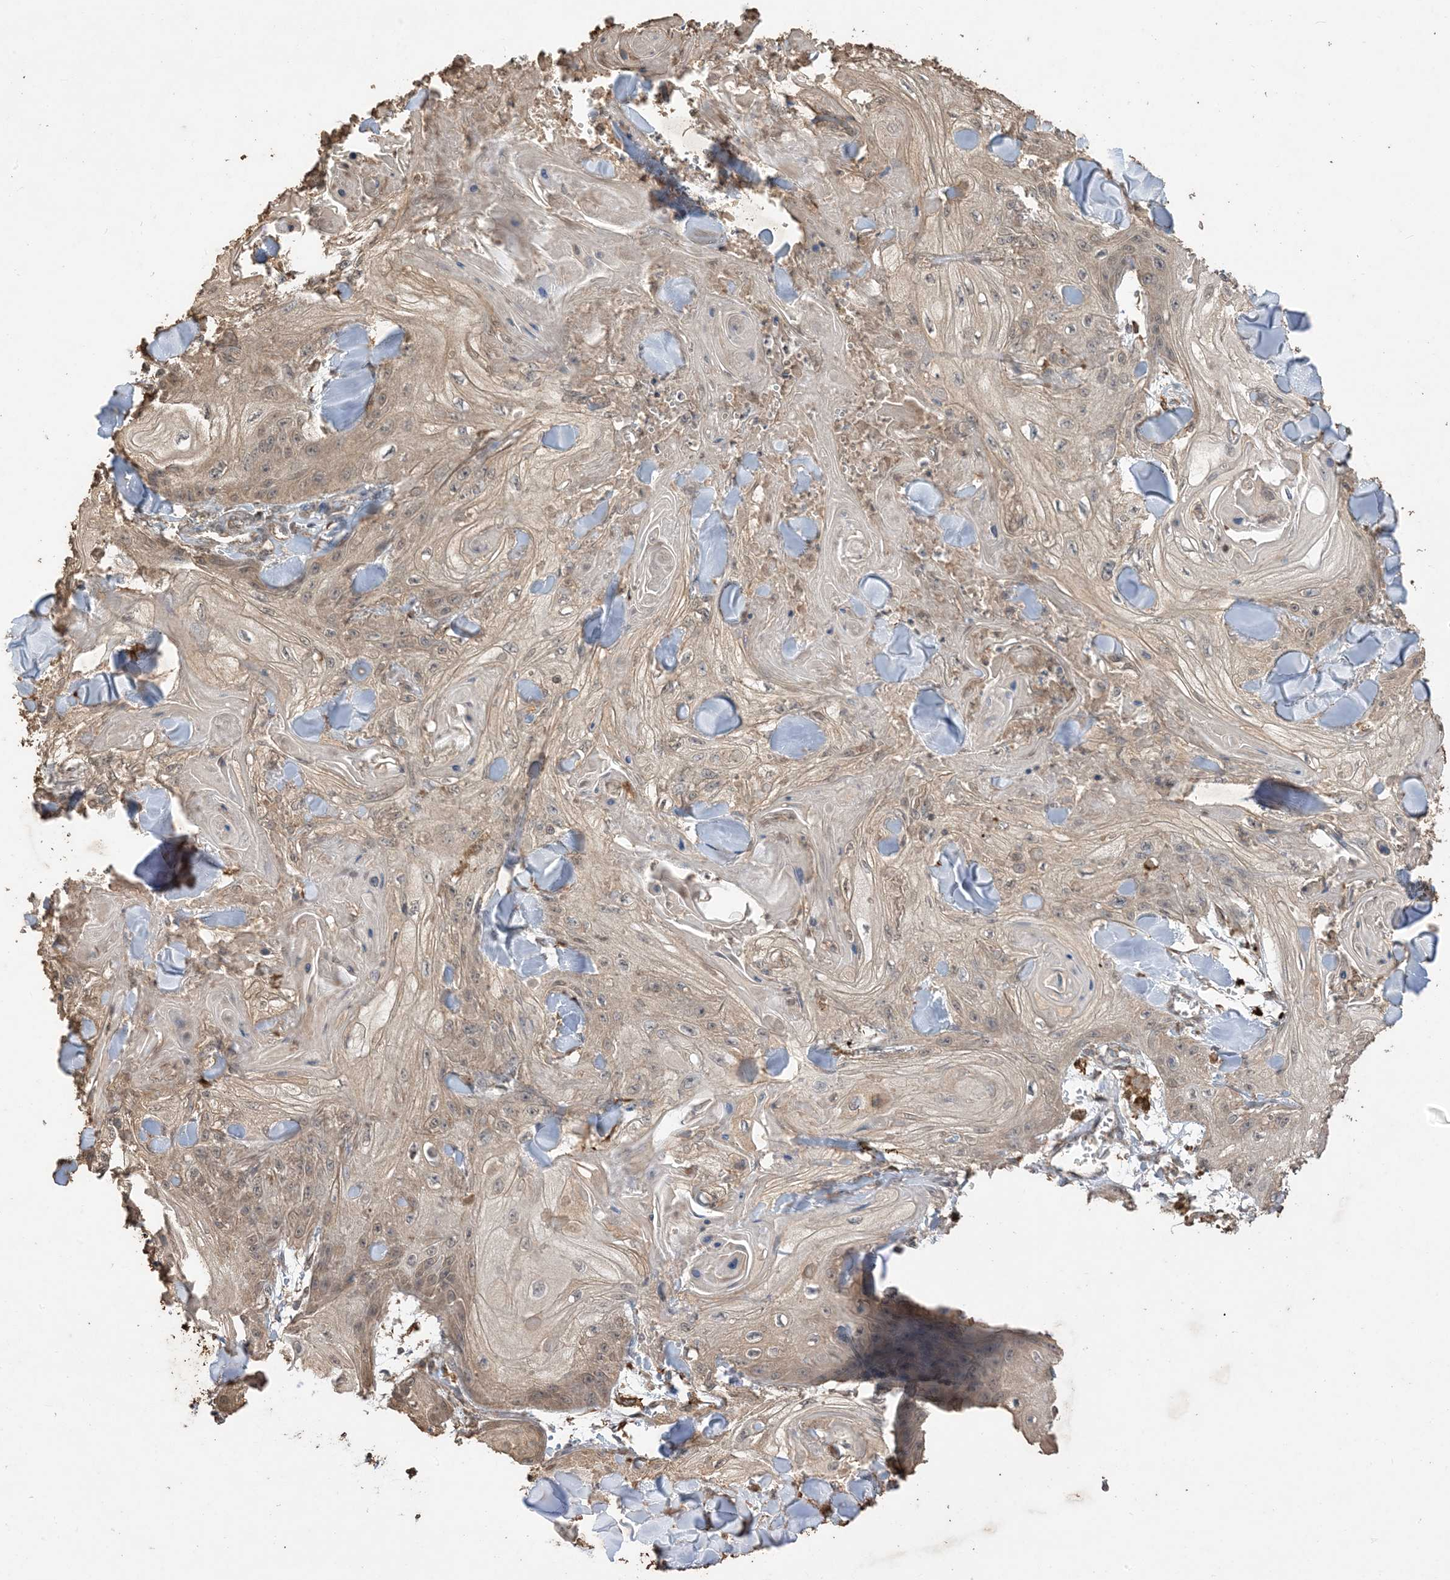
{"staining": {"intensity": "weak", "quantity": "<25%", "location": "cytoplasmic/membranous"}, "tissue": "skin cancer", "cell_type": "Tumor cells", "image_type": "cancer", "snomed": [{"axis": "morphology", "description": "Squamous cell carcinoma, NOS"}, {"axis": "topography", "description": "Skin"}], "caption": "Immunohistochemistry (IHC) histopathology image of skin cancer (squamous cell carcinoma) stained for a protein (brown), which demonstrates no positivity in tumor cells.", "gene": "HPS4", "patient": {"sex": "male", "age": 74}}